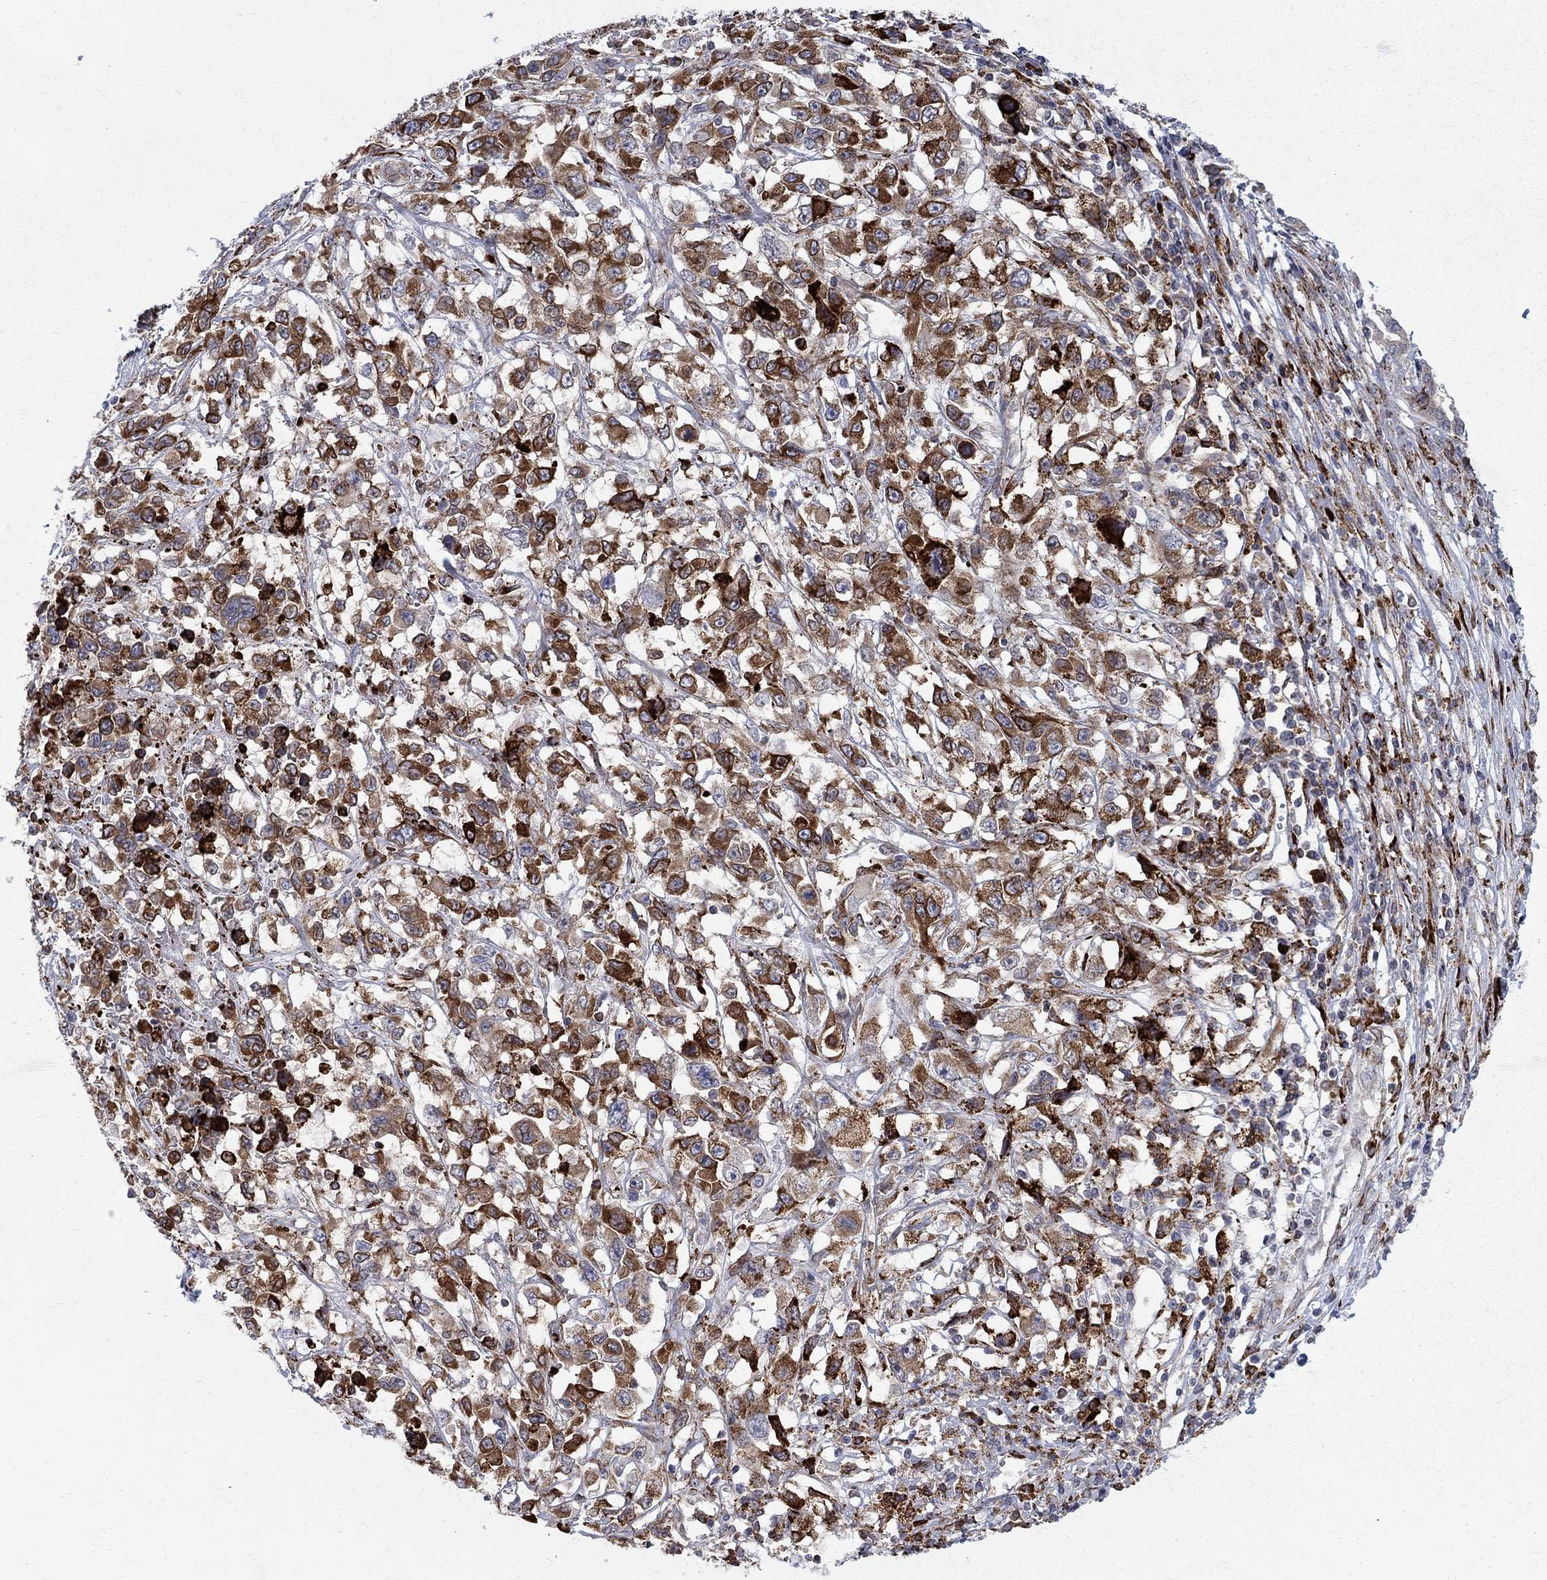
{"staining": {"intensity": "strong", "quantity": "25%-75%", "location": "cytoplasmic/membranous"}, "tissue": "liver cancer", "cell_type": "Tumor cells", "image_type": "cancer", "snomed": [{"axis": "morphology", "description": "Adenocarcinoma, NOS"}, {"axis": "morphology", "description": "Cholangiocarcinoma"}, {"axis": "topography", "description": "Liver"}], "caption": "Tumor cells exhibit high levels of strong cytoplasmic/membranous positivity in about 25%-75% of cells in human liver cancer.", "gene": "CAB39L", "patient": {"sex": "male", "age": 64}}